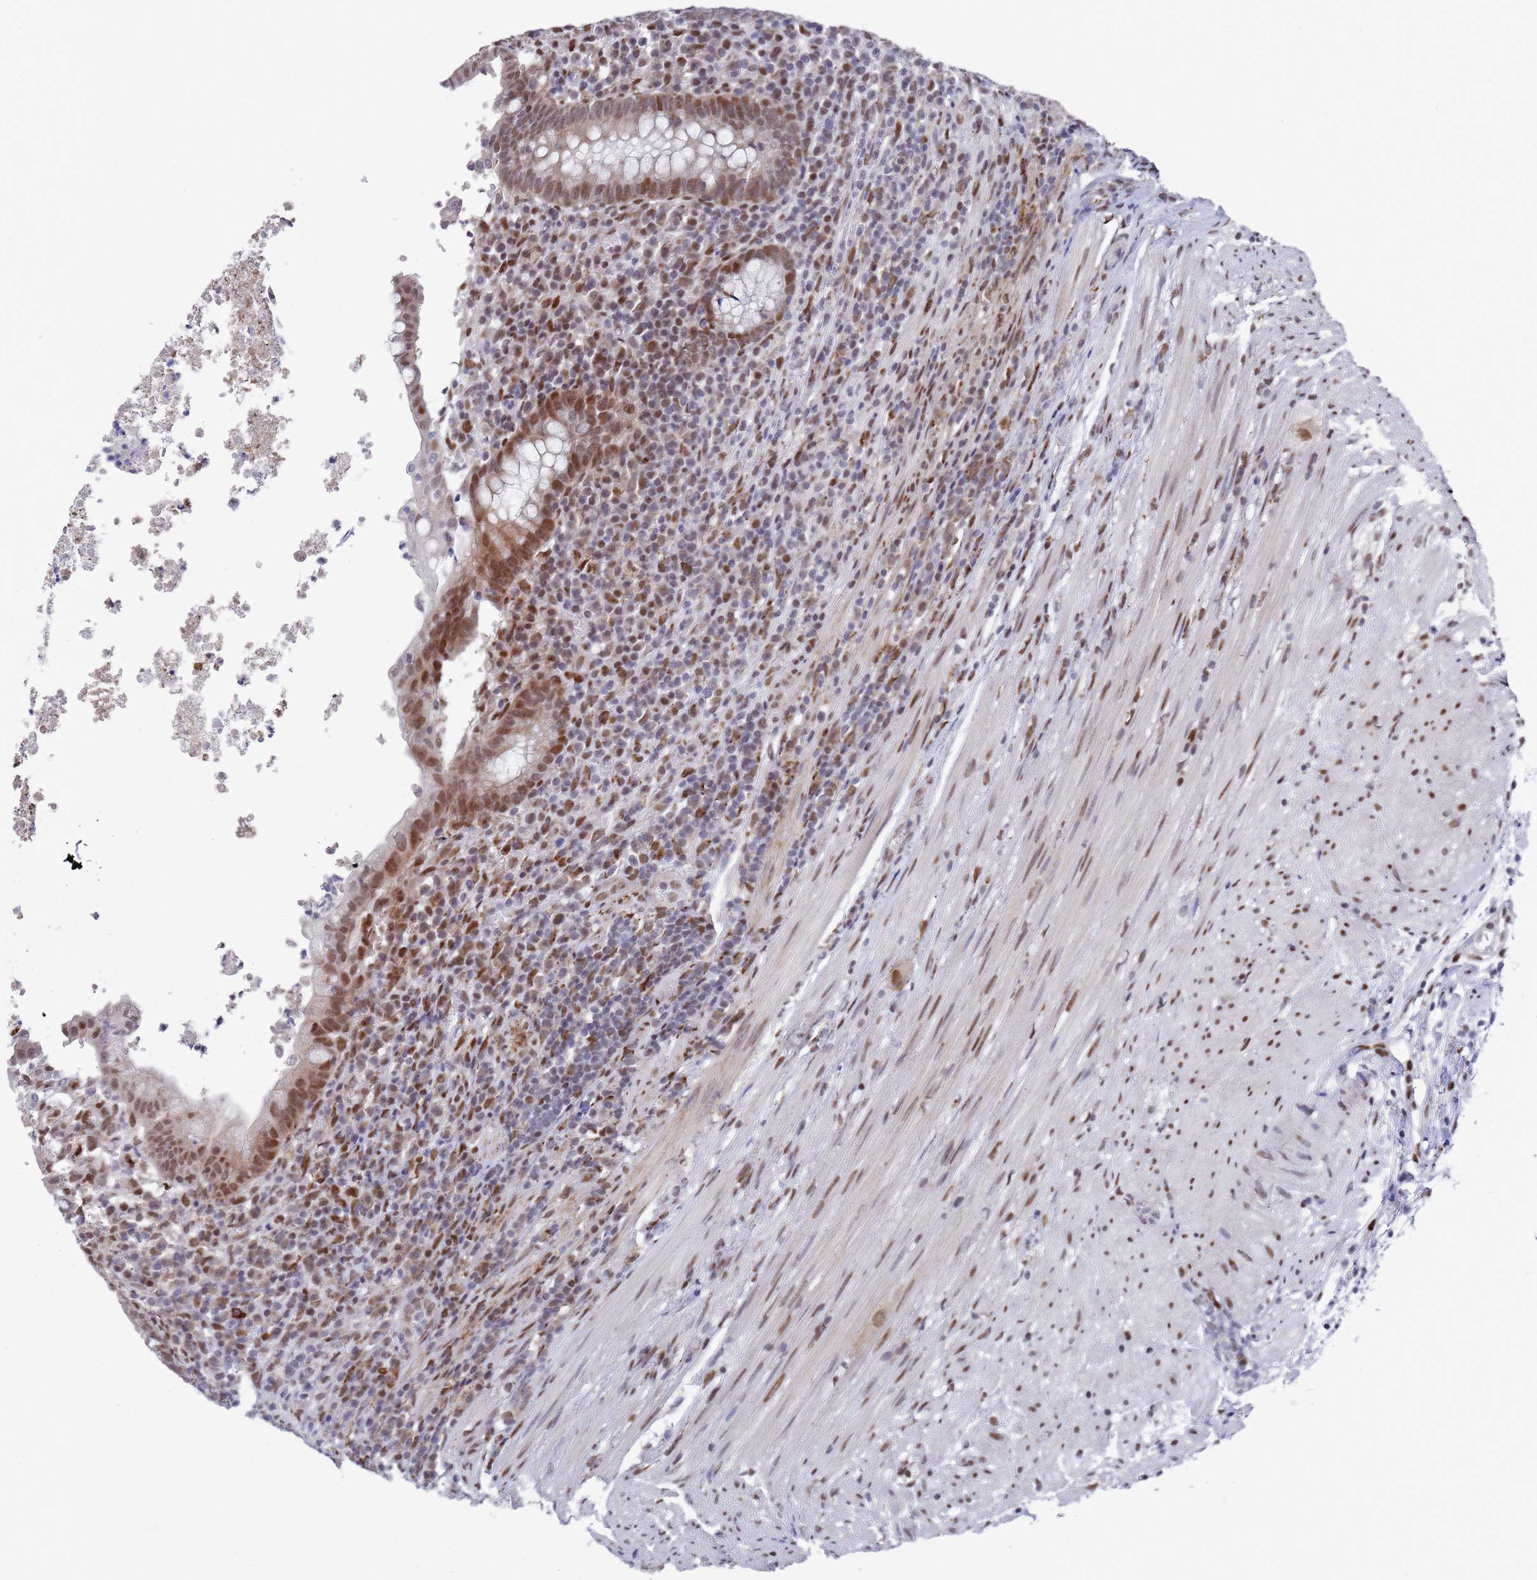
{"staining": {"intensity": "moderate", "quantity": ">75%", "location": "nuclear"}, "tissue": "appendix", "cell_type": "Glandular cells", "image_type": "normal", "snomed": [{"axis": "morphology", "description": "Normal tissue, NOS"}, {"axis": "topography", "description": "Appendix"}], "caption": "Glandular cells demonstrate moderate nuclear positivity in approximately >75% of cells in benign appendix. The protein of interest is shown in brown color, while the nuclei are stained blue.", "gene": "COPS6", "patient": {"sex": "male", "age": 83}}